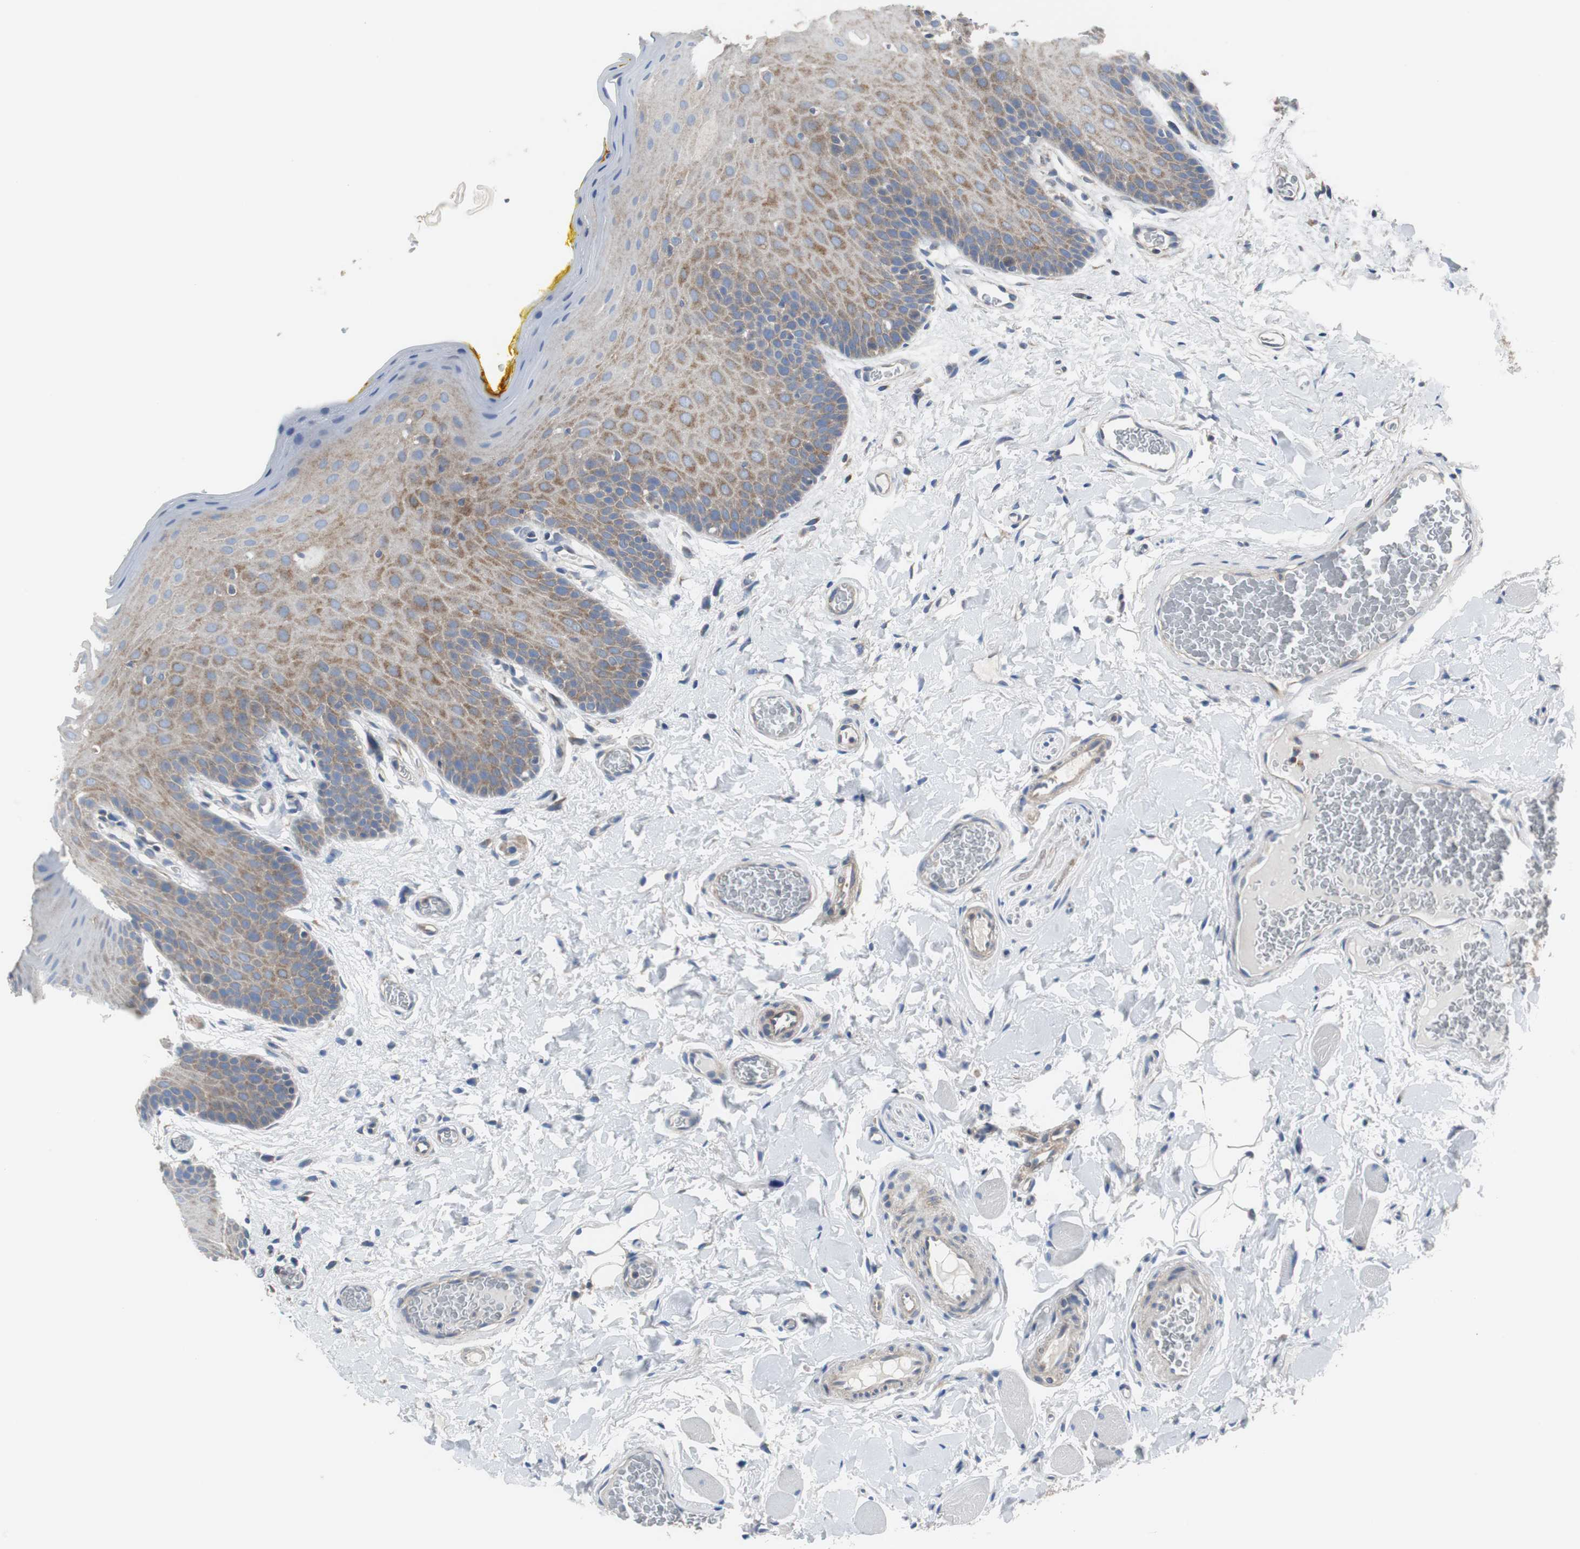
{"staining": {"intensity": "moderate", "quantity": ">75%", "location": "cytoplasmic/membranous"}, "tissue": "oral mucosa", "cell_type": "Squamous epithelial cells", "image_type": "normal", "snomed": [{"axis": "morphology", "description": "Normal tissue, NOS"}, {"axis": "topography", "description": "Oral tissue"}], "caption": "Immunohistochemistry (IHC) of unremarkable oral mucosa shows medium levels of moderate cytoplasmic/membranous staining in approximately >75% of squamous epithelial cells. (IHC, brightfield microscopy, high magnification).", "gene": "BRAF", "patient": {"sex": "male", "age": 54}}